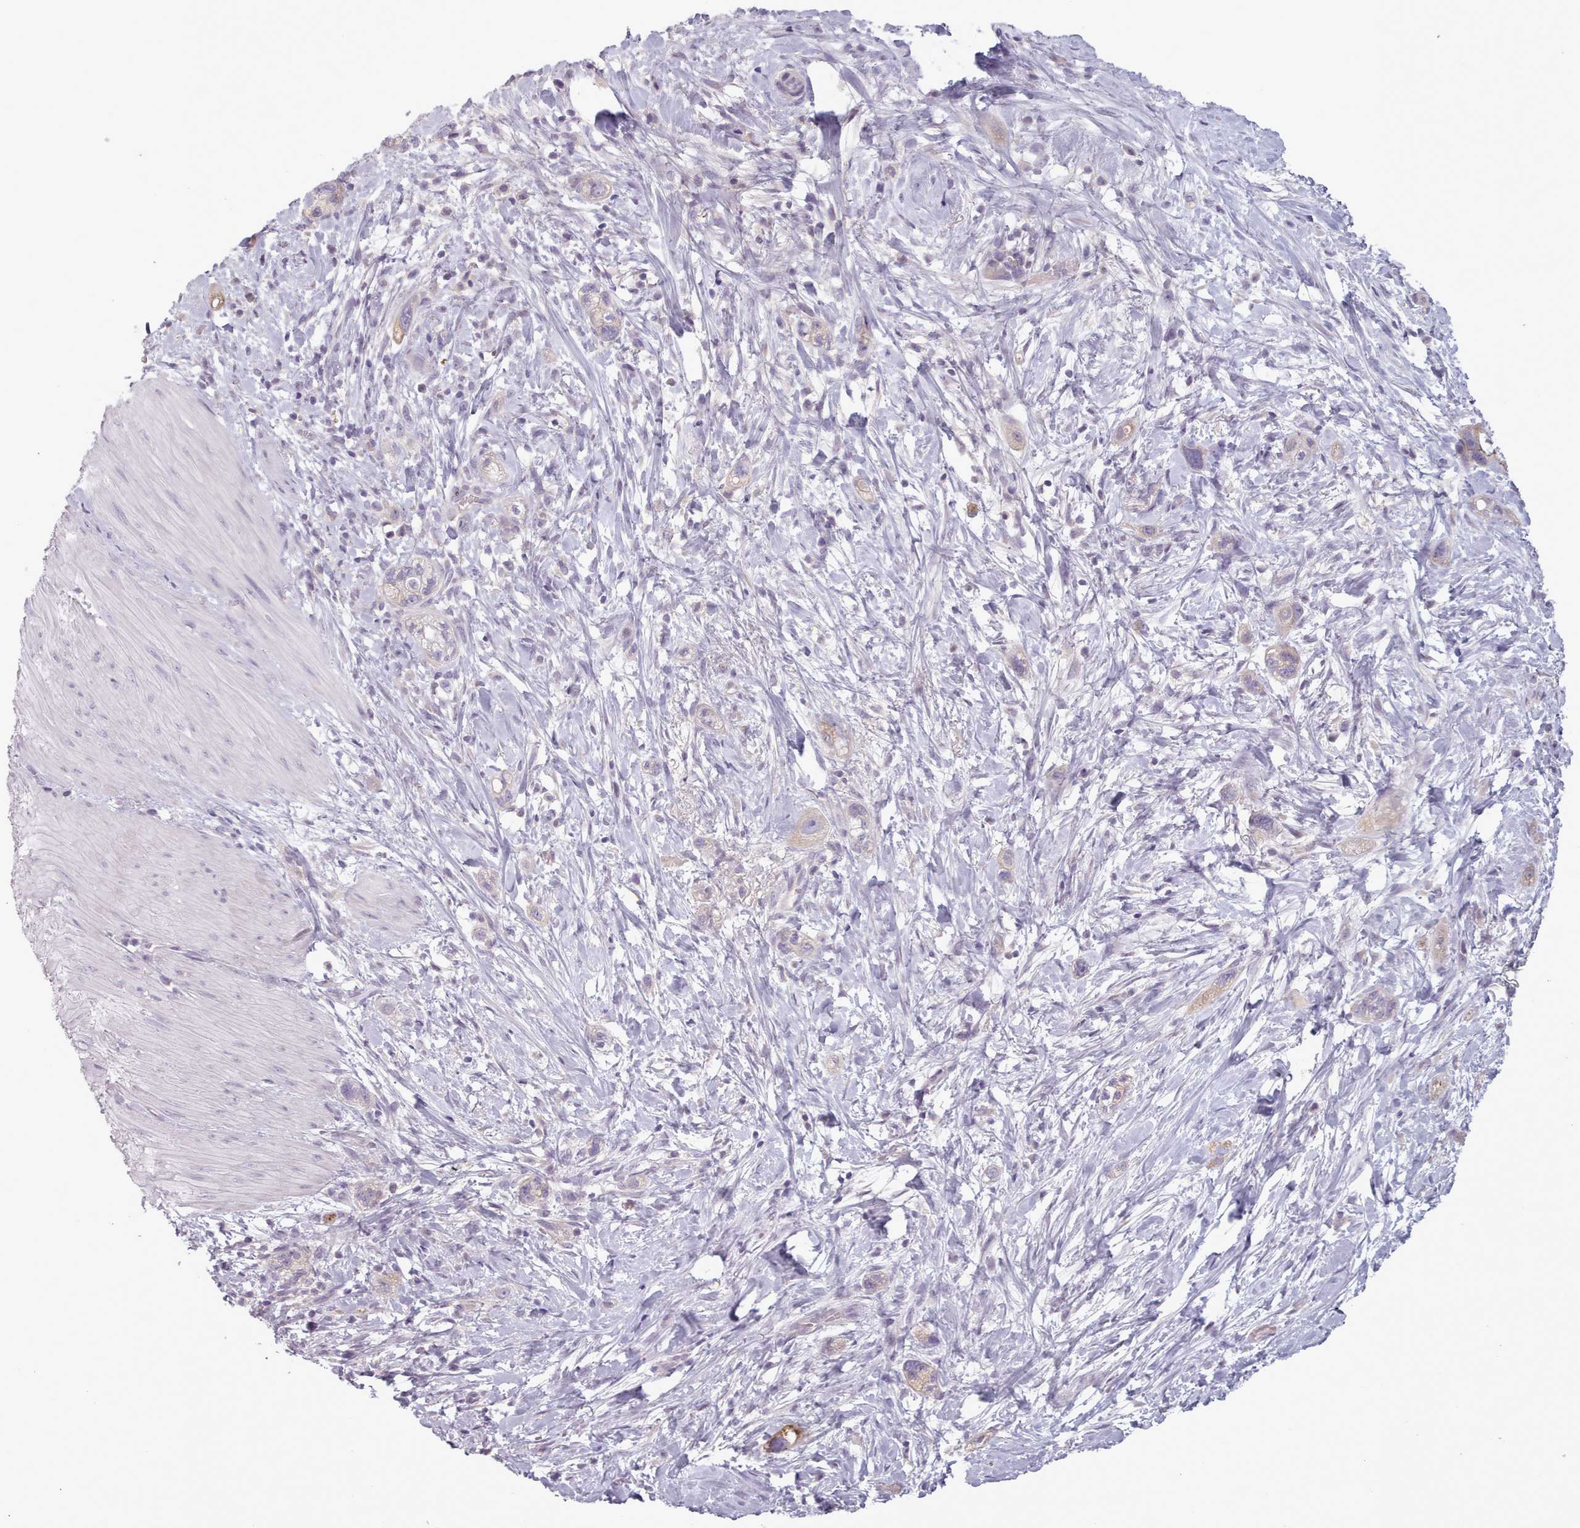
{"staining": {"intensity": "negative", "quantity": "none", "location": "none"}, "tissue": "stomach cancer", "cell_type": "Tumor cells", "image_type": "cancer", "snomed": [{"axis": "morphology", "description": "Adenocarcinoma, NOS"}, {"axis": "topography", "description": "Stomach"}, {"axis": "topography", "description": "Stomach, lower"}], "caption": "A high-resolution histopathology image shows immunohistochemistry (IHC) staining of adenocarcinoma (stomach), which exhibits no significant positivity in tumor cells.", "gene": "LAPTM5", "patient": {"sex": "female", "age": 48}}